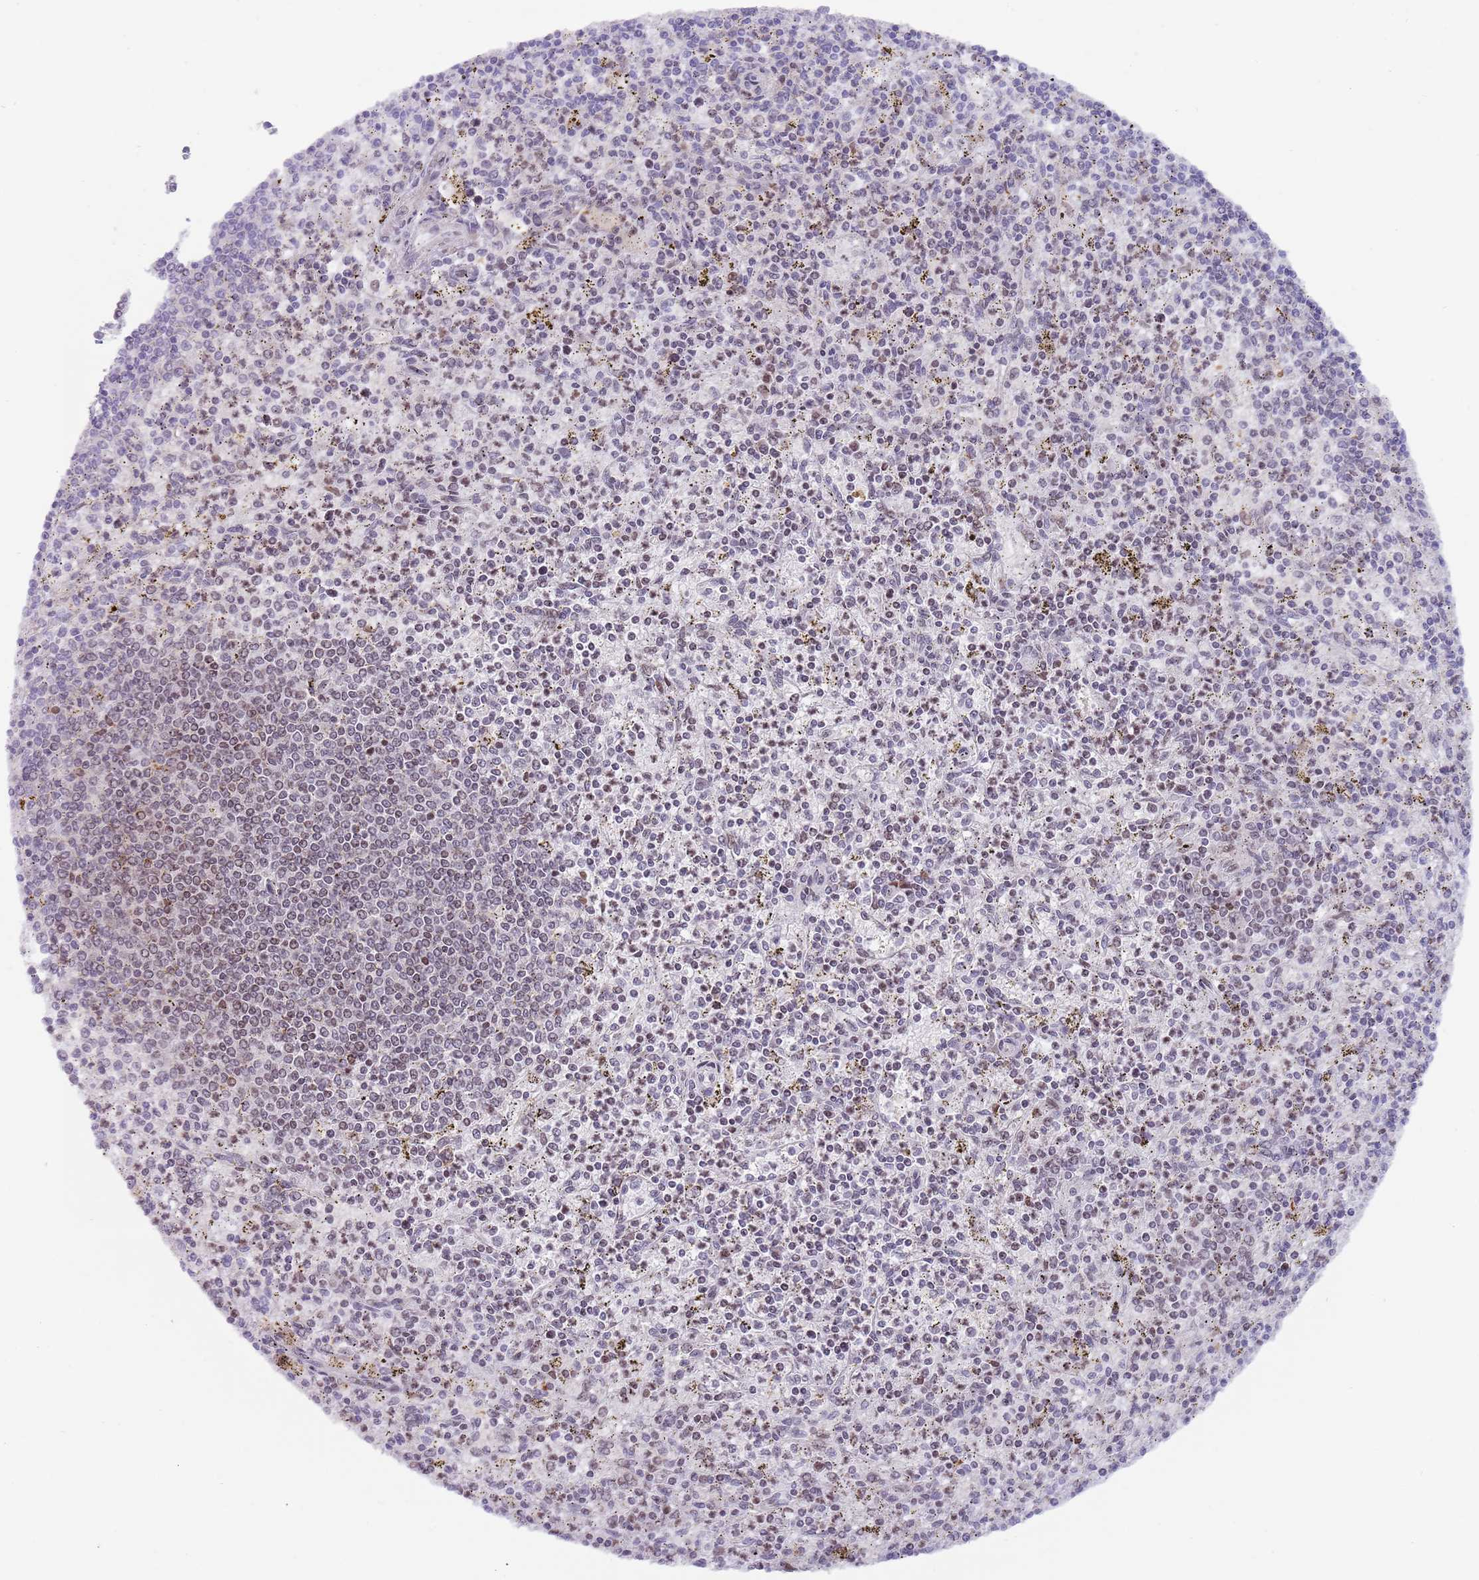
{"staining": {"intensity": "weak", "quantity": "25%-75%", "location": "nuclear"}, "tissue": "spleen", "cell_type": "Cells in red pulp", "image_type": "normal", "snomed": [{"axis": "morphology", "description": "Normal tissue, NOS"}, {"axis": "topography", "description": "Spleen"}], "caption": "IHC histopathology image of normal spleen stained for a protein (brown), which reveals low levels of weak nuclear staining in approximately 25%-75% of cells in red pulp.", "gene": "ENSG00000285547", "patient": {"sex": "male", "age": 72}}